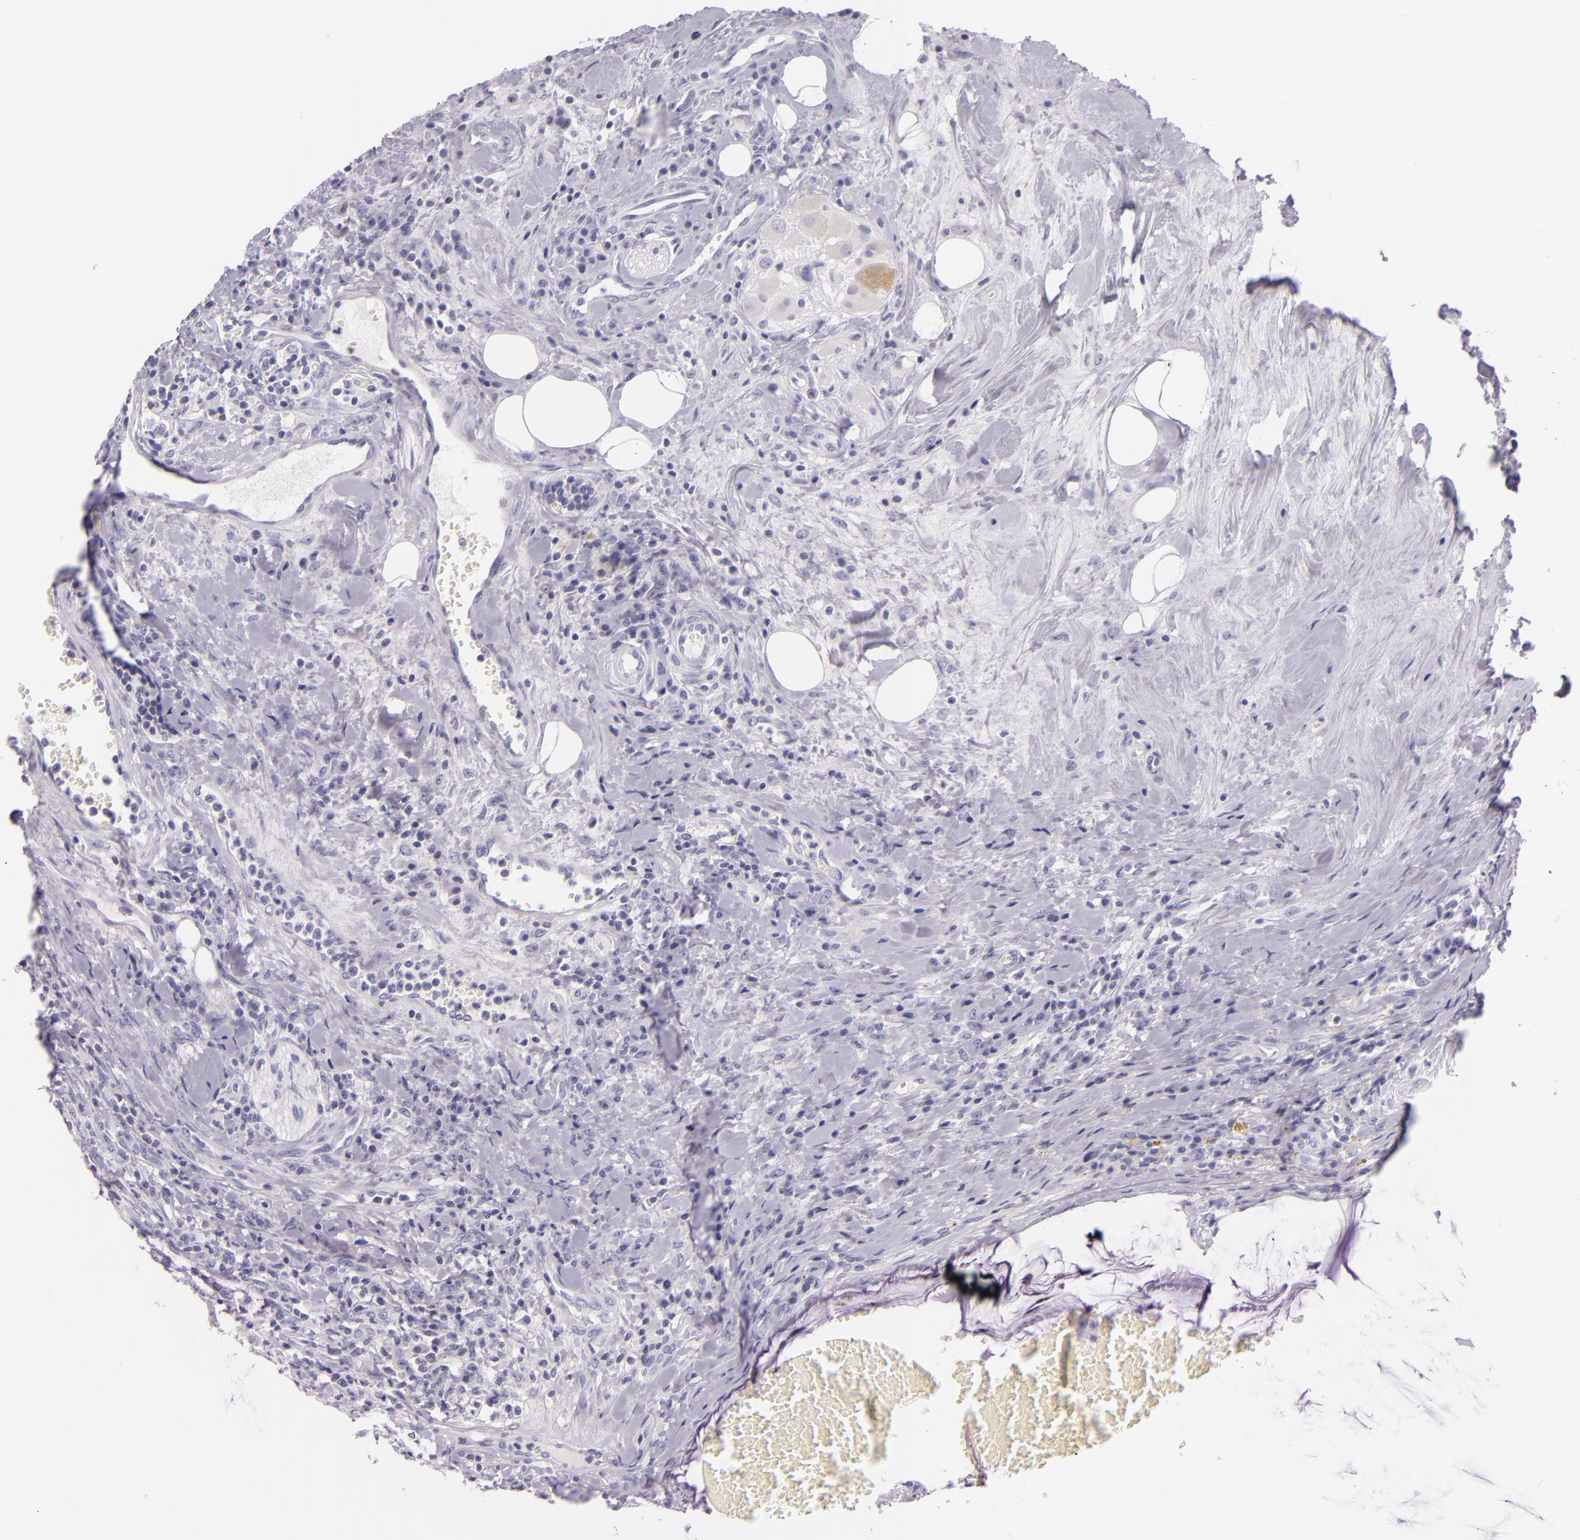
{"staining": {"intensity": "negative", "quantity": "none", "location": "none"}, "tissue": "colorectal cancer", "cell_type": "Tumor cells", "image_type": "cancer", "snomed": [{"axis": "morphology", "description": "Adenocarcinoma, NOS"}, {"axis": "topography", "description": "Colon"}], "caption": "An image of adenocarcinoma (colorectal) stained for a protein shows no brown staining in tumor cells.", "gene": "HSP90AA1", "patient": {"sex": "male", "age": 54}}